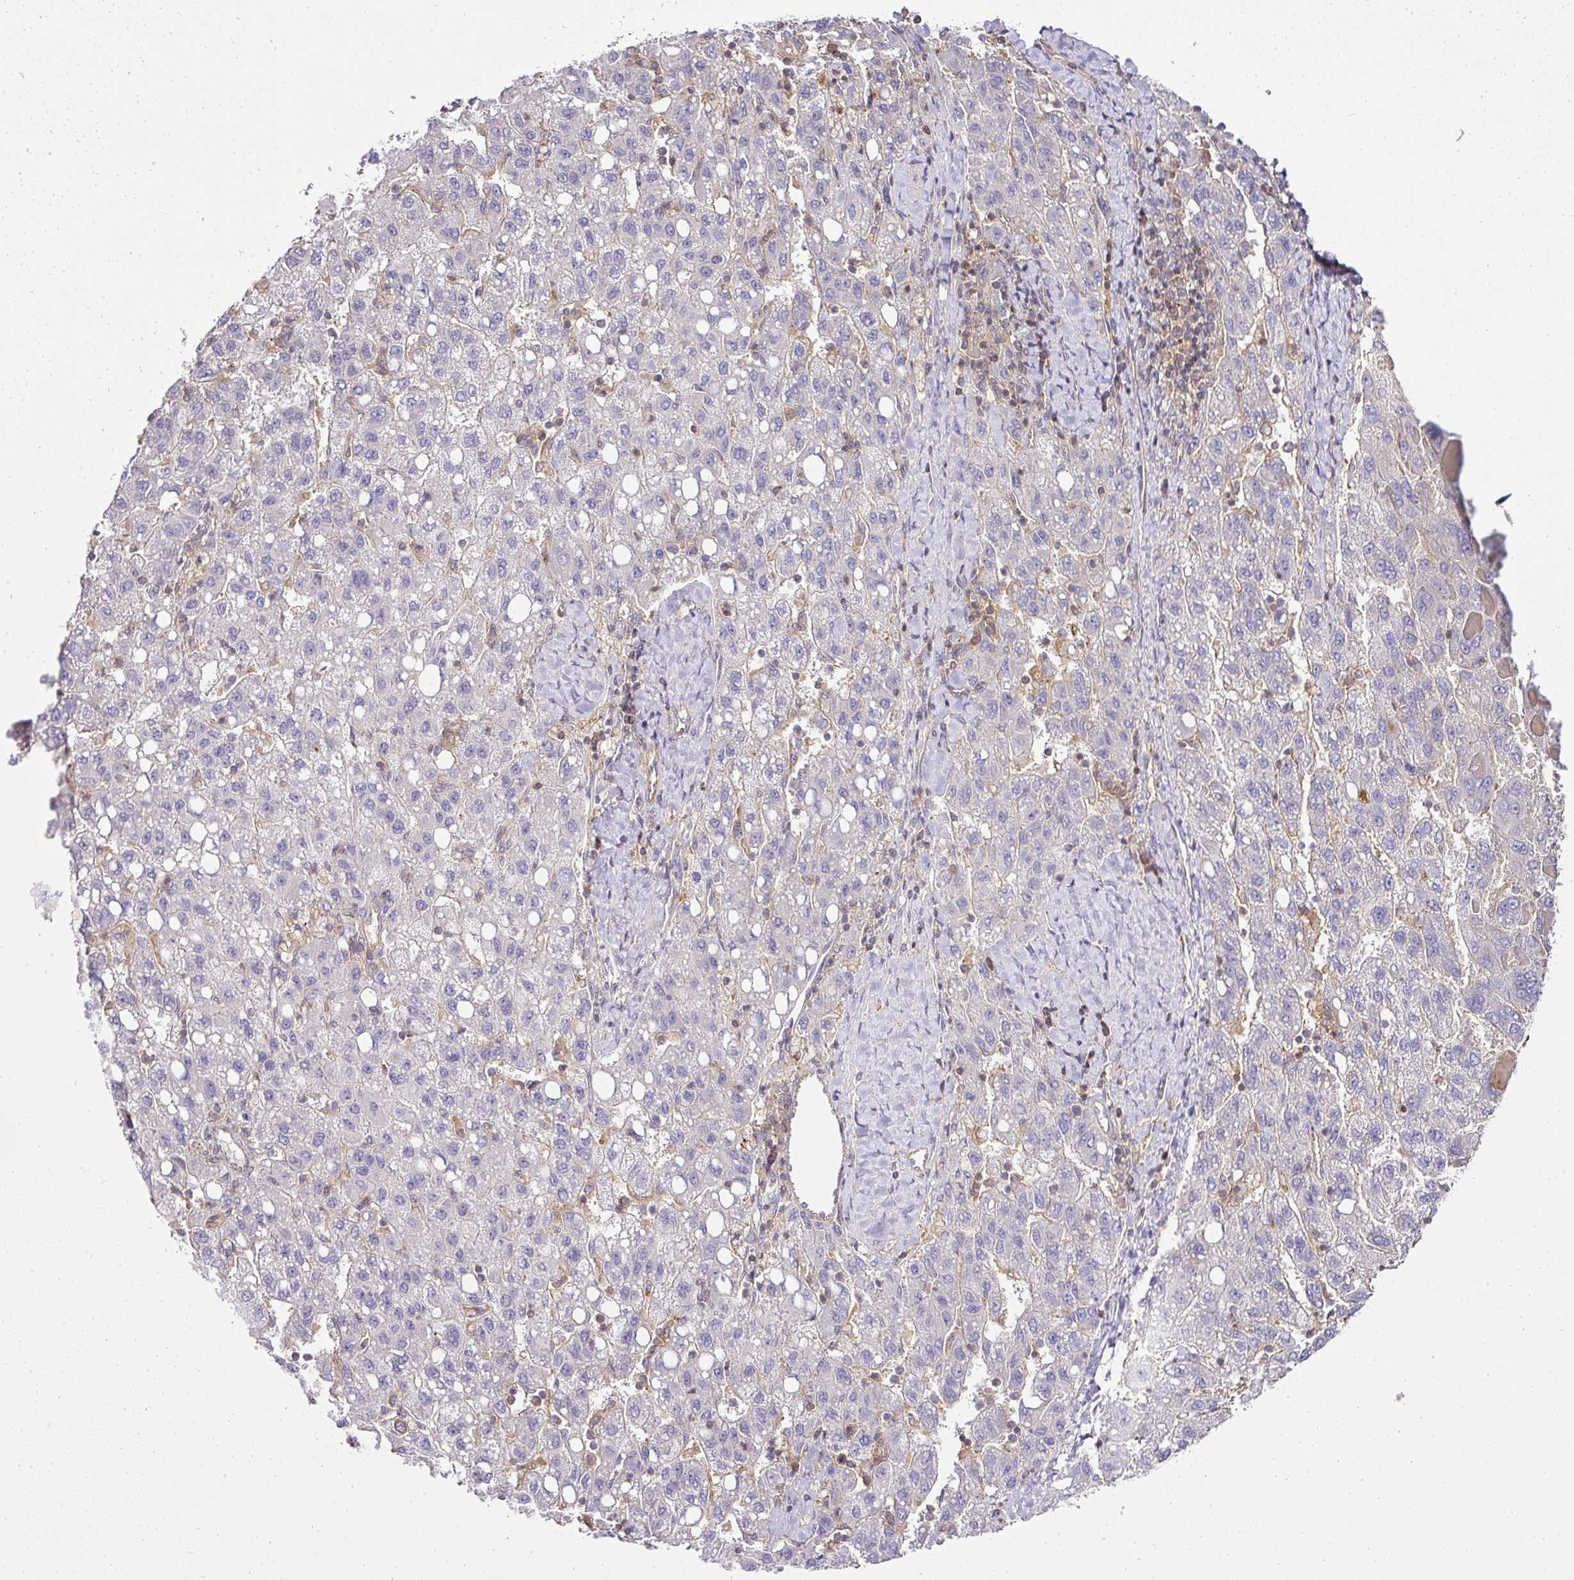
{"staining": {"intensity": "negative", "quantity": "none", "location": "none"}, "tissue": "liver cancer", "cell_type": "Tumor cells", "image_type": "cancer", "snomed": [{"axis": "morphology", "description": "Carcinoma, Hepatocellular, NOS"}, {"axis": "topography", "description": "Liver"}], "caption": "A high-resolution photomicrograph shows IHC staining of liver hepatocellular carcinoma, which demonstrates no significant staining in tumor cells.", "gene": "TMEM107", "patient": {"sex": "female", "age": 82}}